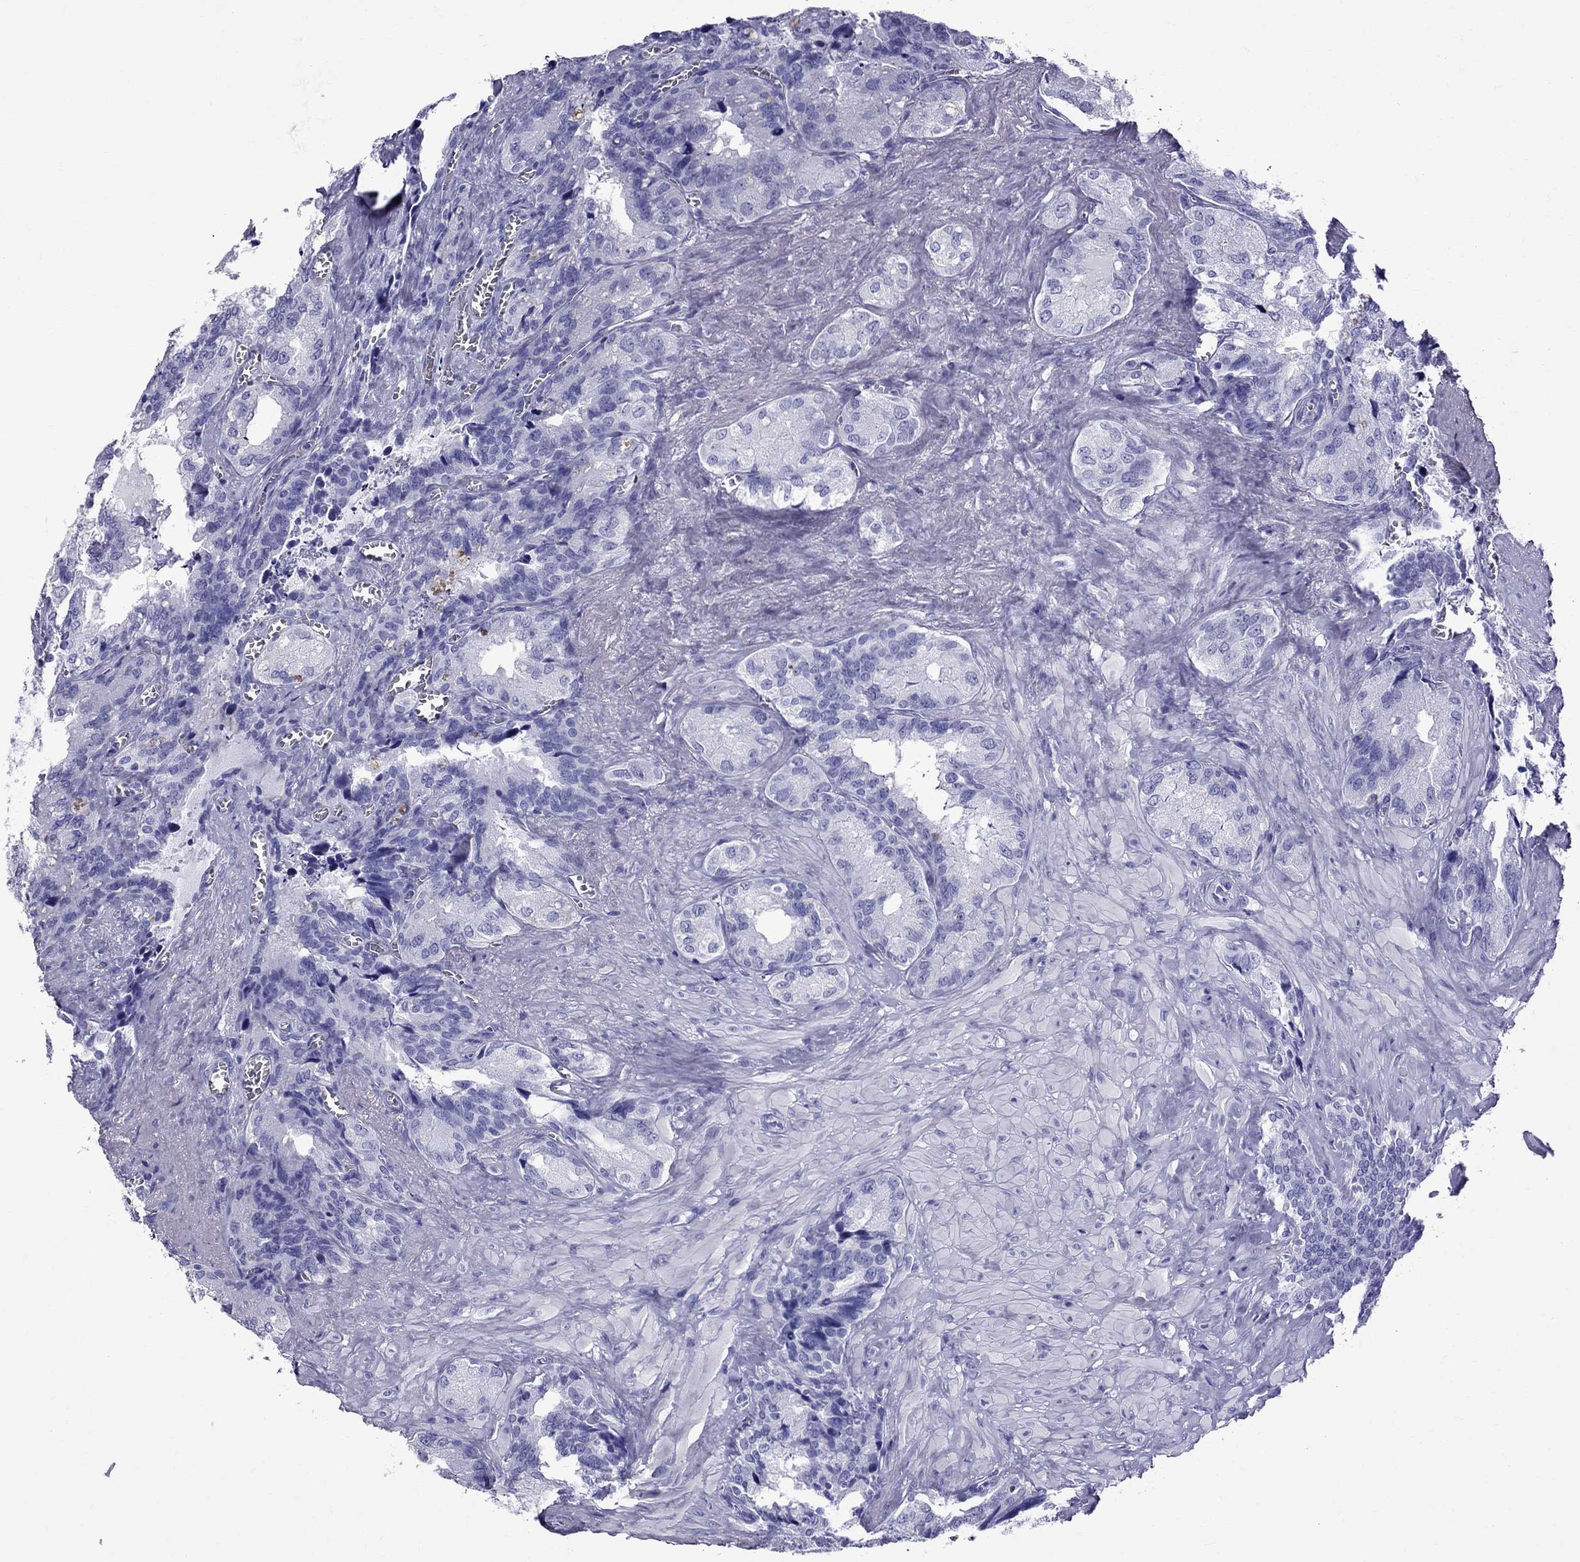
{"staining": {"intensity": "negative", "quantity": "none", "location": "none"}, "tissue": "seminal vesicle", "cell_type": "Glandular cells", "image_type": "normal", "snomed": [{"axis": "morphology", "description": "Normal tissue, NOS"}, {"axis": "topography", "description": "Seminal veicle"}], "caption": "The histopathology image exhibits no staining of glandular cells in unremarkable seminal vesicle. (DAB immunohistochemistry (IHC), high magnification).", "gene": "SCART1", "patient": {"sex": "male", "age": 72}}